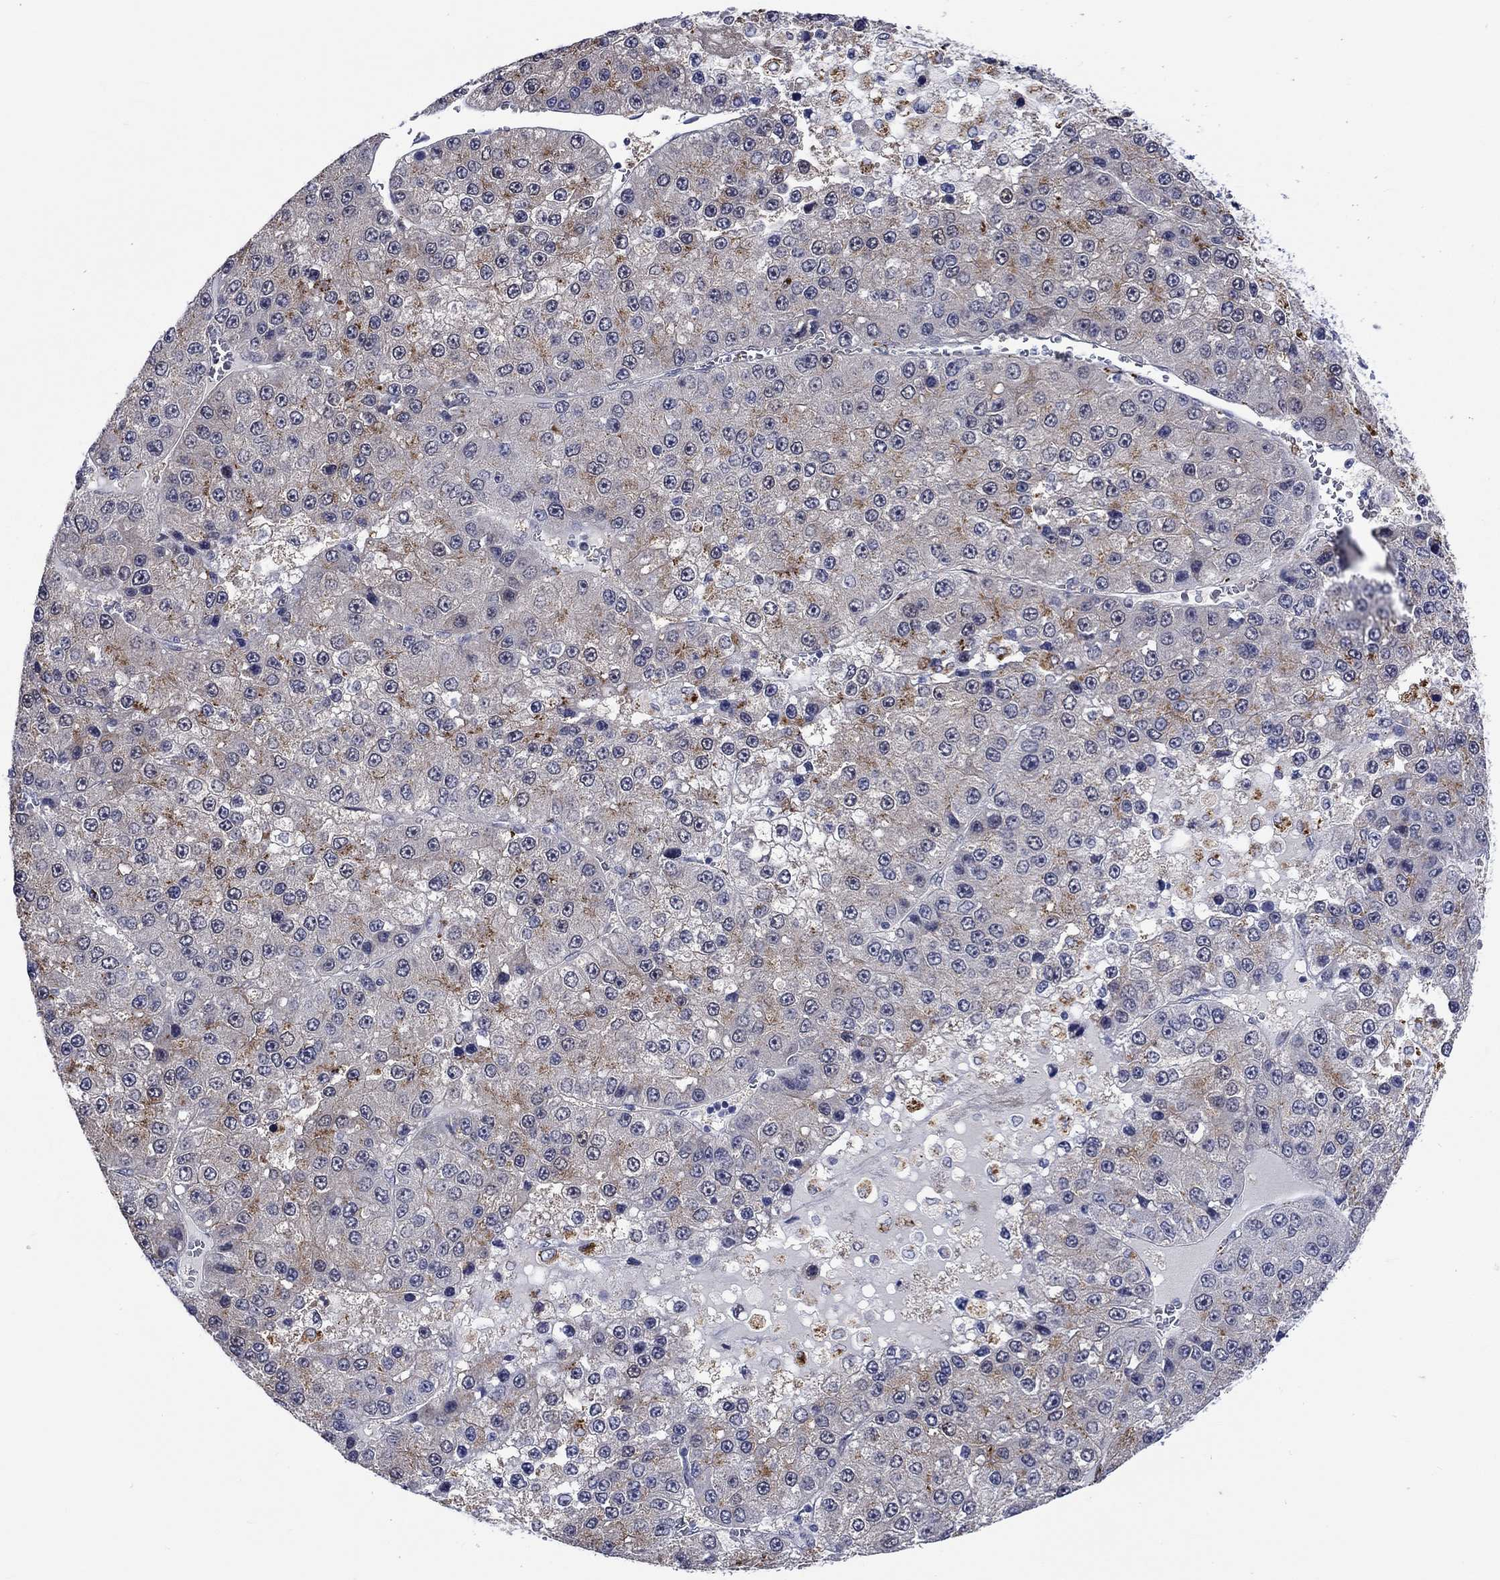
{"staining": {"intensity": "negative", "quantity": "none", "location": "none"}, "tissue": "liver cancer", "cell_type": "Tumor cells", "image_type": "cancer", "snomed": [{"axis": "morphology", "description": "Carcinoma, Hepatocellular, NOS"}, {"axis": "topography", "description": "Liver"}], "caption": "This is an IHC image of human liver cancer (hepatocellular carcinoma). There is no staining in tumor cells.", "gene": "E2F8", "patient": {"sex": "female", "age": 73}}